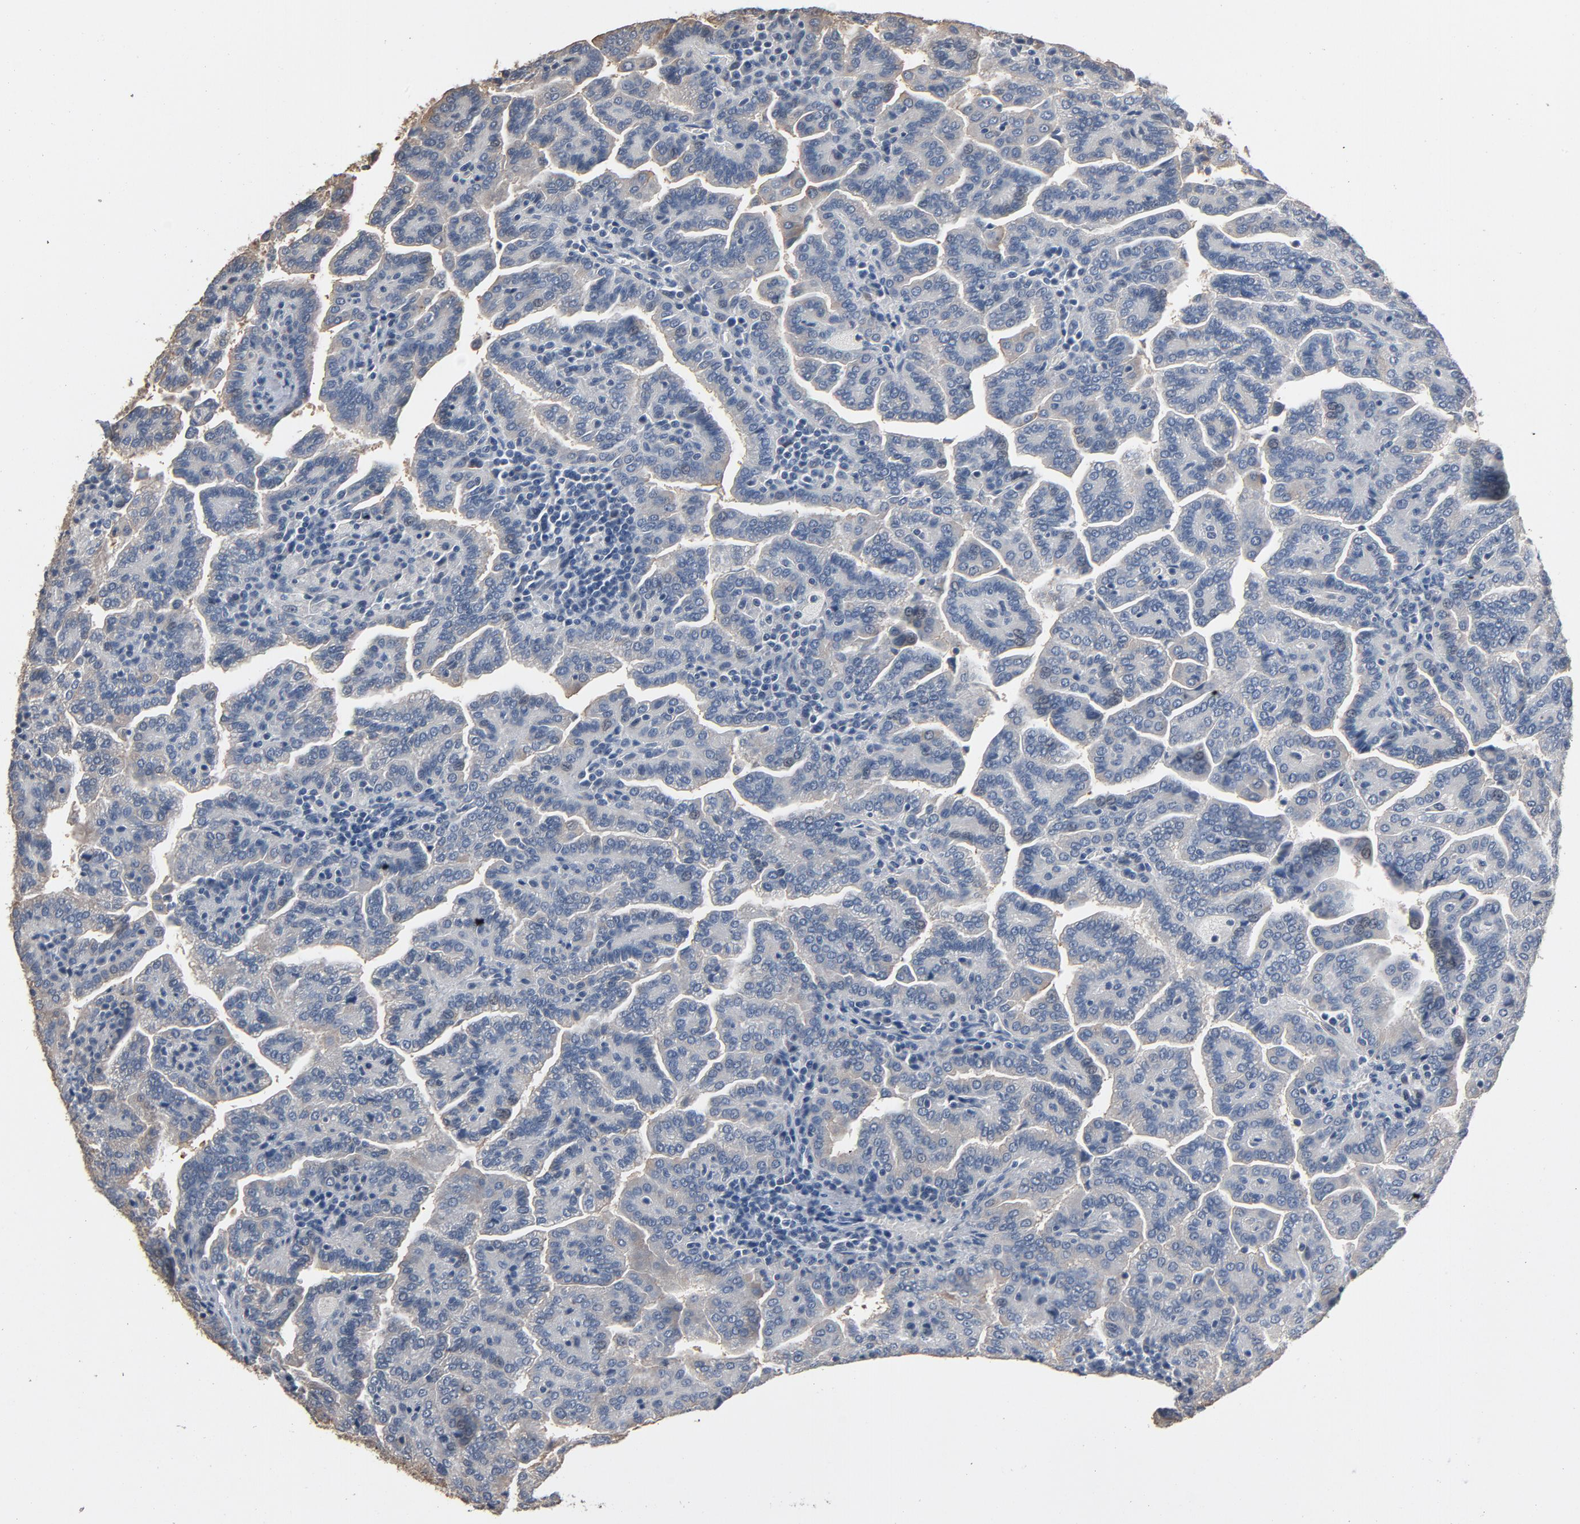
{"staining": {"intensity": "weak", "quantity": "<25%", "location": "cytoplasmic/membranous"}, "tissue": "renal cancer", "cell_type": "Tumor cells", "image_type": "cancer", "snomed": [{"axis": "morphology", "description": "Adenocarcinoma, NOS"}, {"axis": "topography", "description": "Kidney"}], "caption": "The micrograph displays no staining of tumor cells in adenocarcinoma (renal). The staining is performed using DAB (3,3'-diaminobenzidine) brown chromogen with nuclei counter-stained in using hematoxylin.", "gene": "SOX6", "patient": {"sex": "male", "age": 61}}